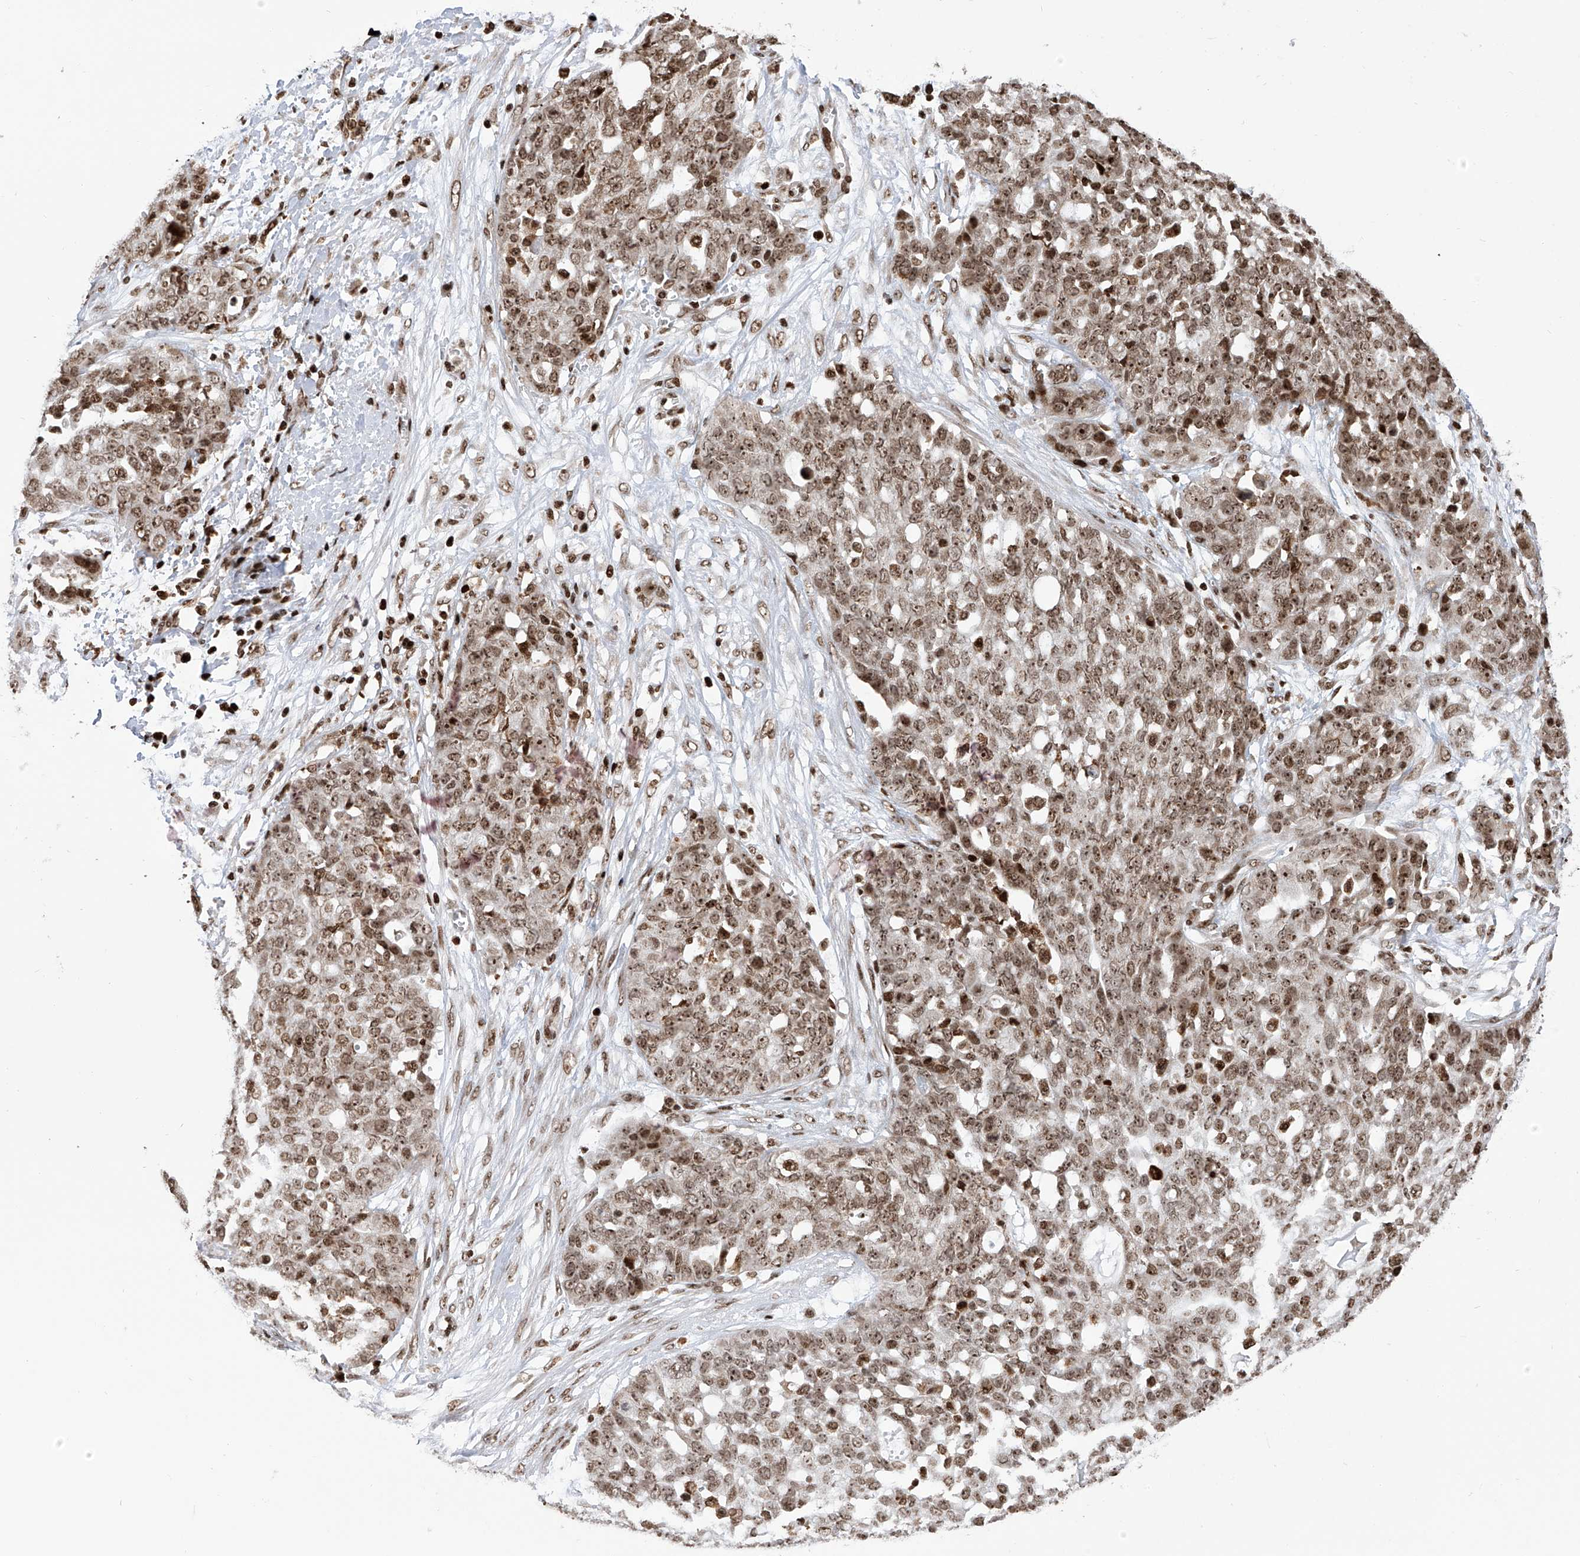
{"staining": {"intensity": "moderate", "quantity": ">75%", "location": "nuclear"}, "tissue": "ovarian cancer", "cell_type": "Tumor cells", "image_type": "cancer", "snomed": [{"axis": "morphology", "description": "Cystadenocarcinoma, serous, NOS"}, {"axis": "topography", "description": "Soft tissue"}, {"axis": "topography", "description": "Ovary"}], "caption": "Human ovarian cancer stained for a protein (brown) demonstrates moderate nuclear positive staining in about >75% of tumor cells.", "gene": "PAK1IP1", "patient": {"sex": "female", "age": 57}}